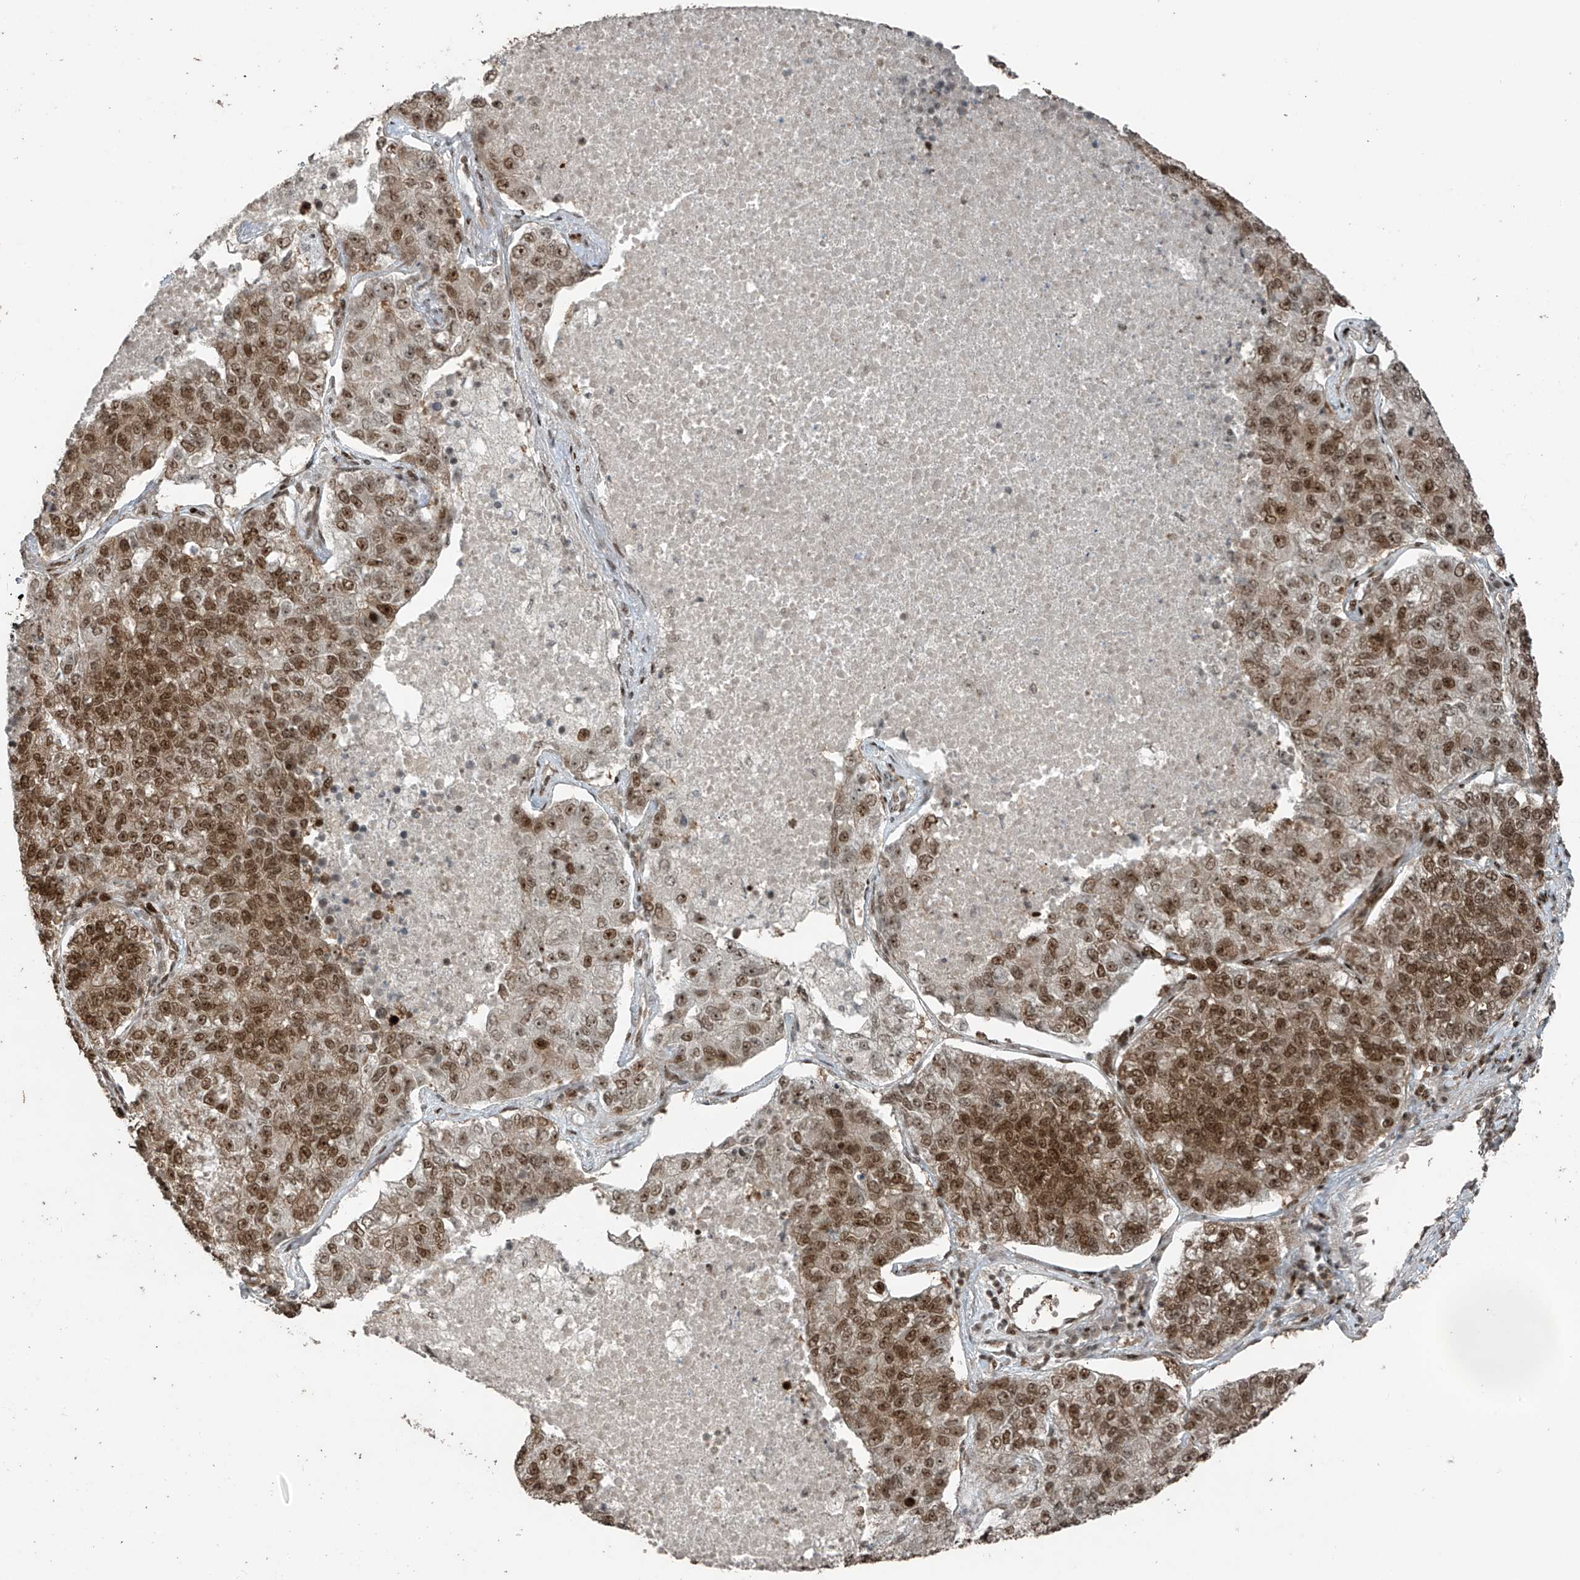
{"staining": {"intensity": "moderate", "quantity": ">75%", "location": "cytoplasmic/membranous,nuclear"}, "tissue": "lung cancer", "cell_type": "Tumor cells", "image_type": "cancer", "snomed": [{"axis": "morphology", "description": "Adenocarcinoma, NOS"}, {"axis": "topography", "description": "Lung"}], "caption": "This image displays adenocarcinoma (lung) stained with IHC to label a protein in brown. The cytoplasmic/membranous and nuclear of tumor cells show moderate positivity for the protein. Nuclei are counter-stained blue.", "gene": "PCNP", "patient": {"sex": "male", "age": 49}}